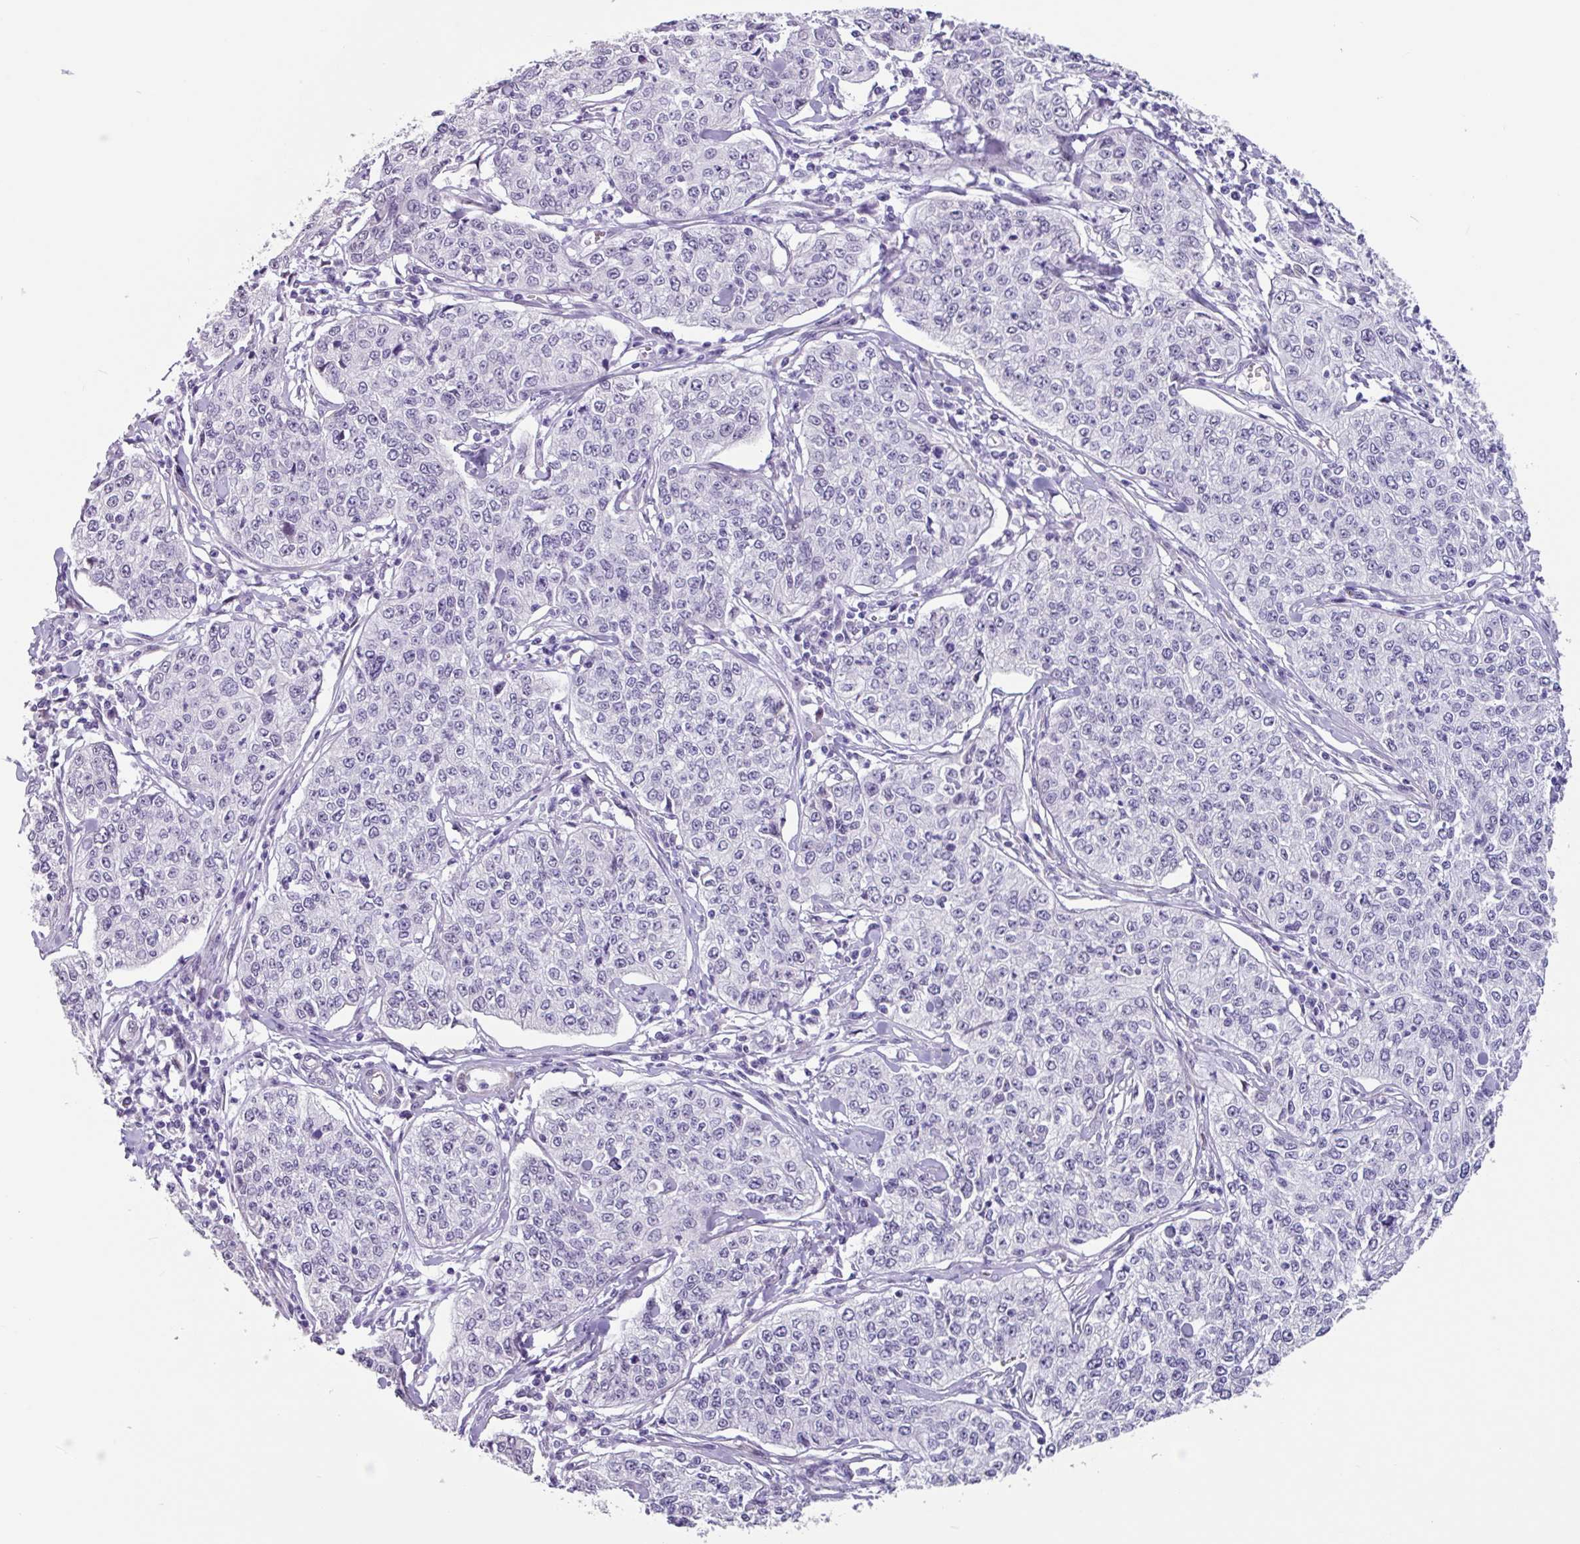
{"staining": {"intensity": "negative", "quantity": "none", "location": "none"}, "tissue": "cervical cancer", "cell_type": "Tumor cells", "image_type": "cancer", "snomed": [{"axis": "morphology", "description": "Squamous cell carcinoma, NOS"}, {"axis": "topography", "description": "Cervix"}], "caption": "This is an IHC micrograph of human squamous cell carcinoma (cervical). There is no positivity in tumor cells.", "gene": "OTX1", "patient": {"sex": "female", "age": 35}}